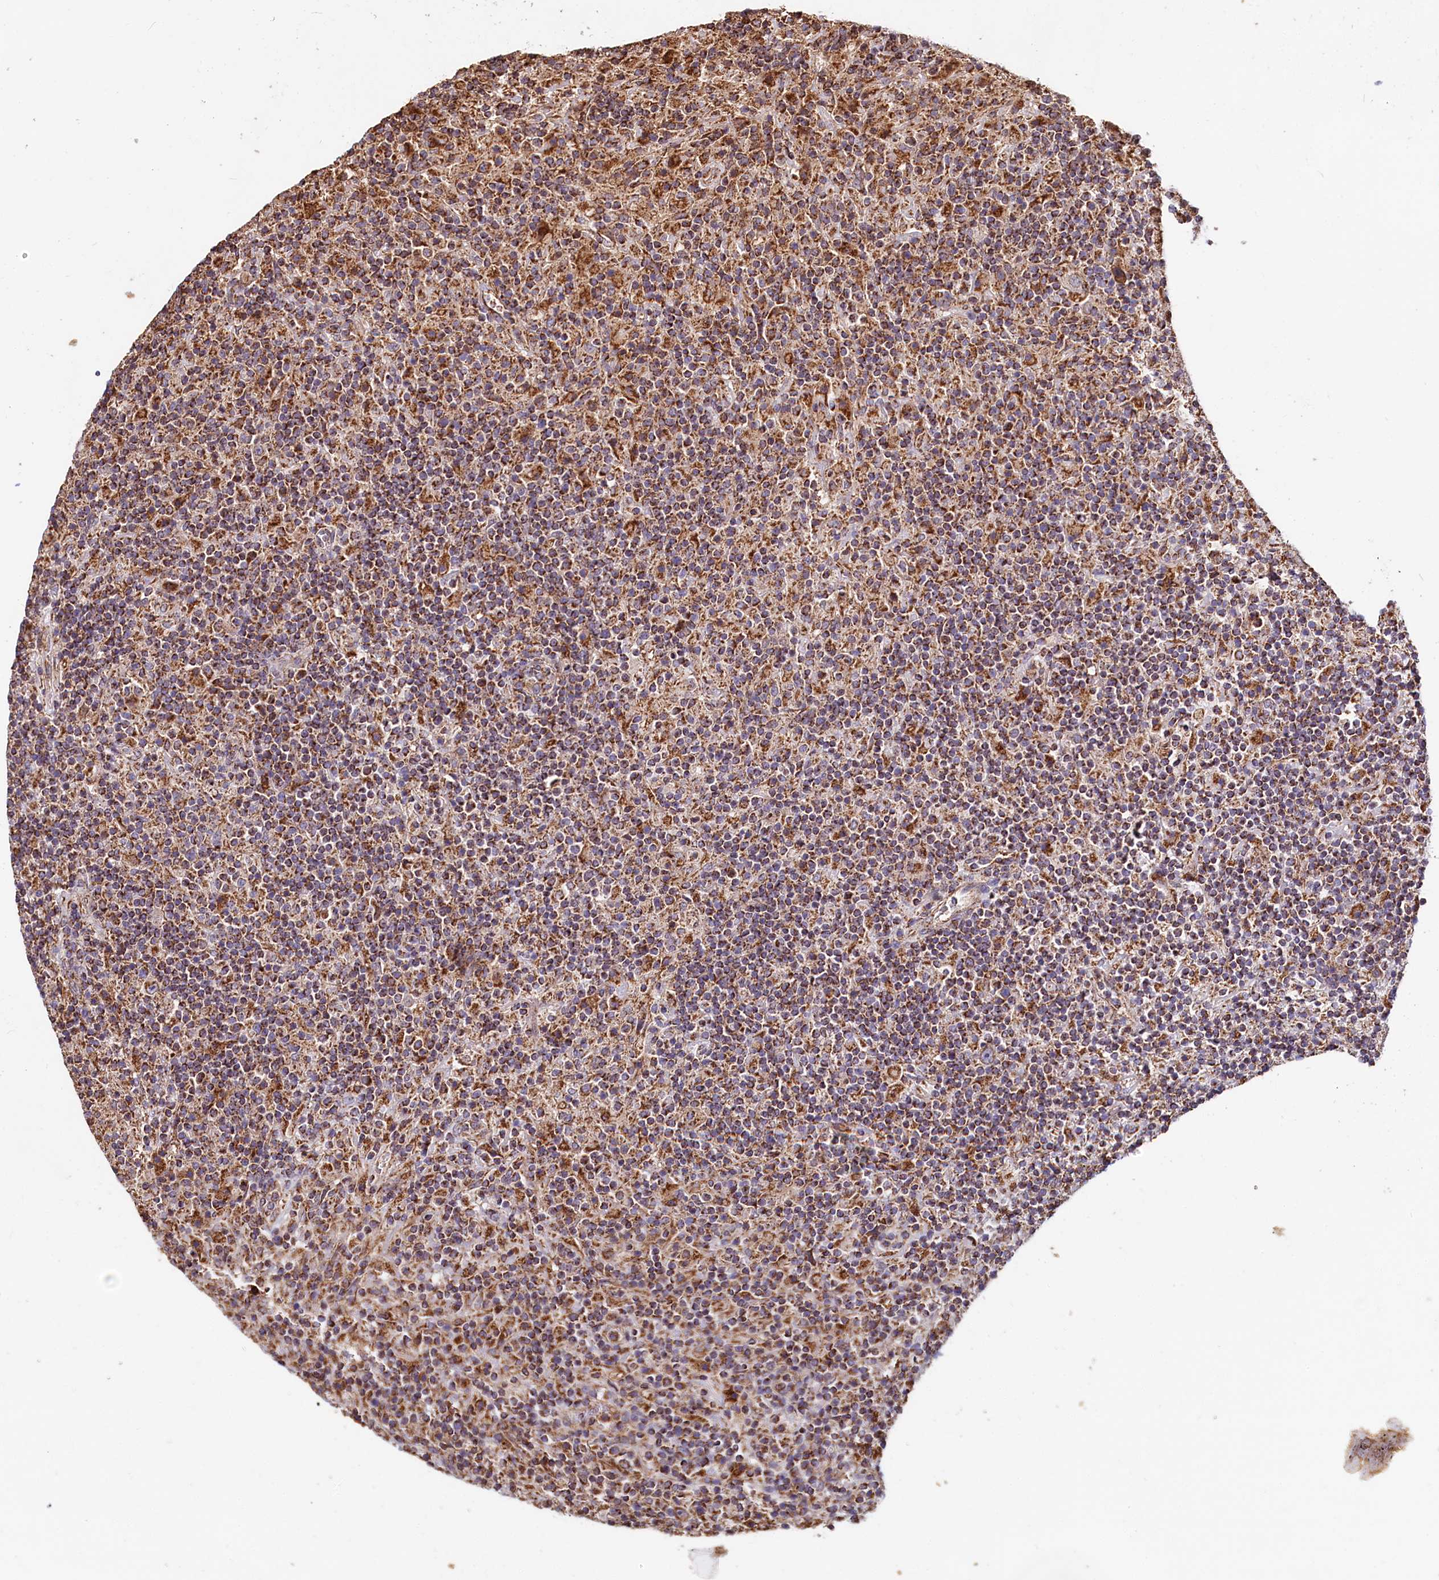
{"staining": {"intensity": "moderate", "quantity": "25%-75%", "location": "cytoplasmic/membranous"}, "tissue": "lymphoma", "cell_type": "Tumor cells", "image_type": "cancer", "snomed": [{"axis": "morphology", "description": "Hodgkin's disease, NOS"}, {"axis": "topography", "description": "Lymph node"}], "caption": "Protein expression by immunohistochemistry (IHC) demonstrates moderate cytoplasmic/membranous staining in approximately 25%-75% of tumor cells in lymphoma.", "gene": "NUDT15", "patient": {"sex": "male", "age": 70}}